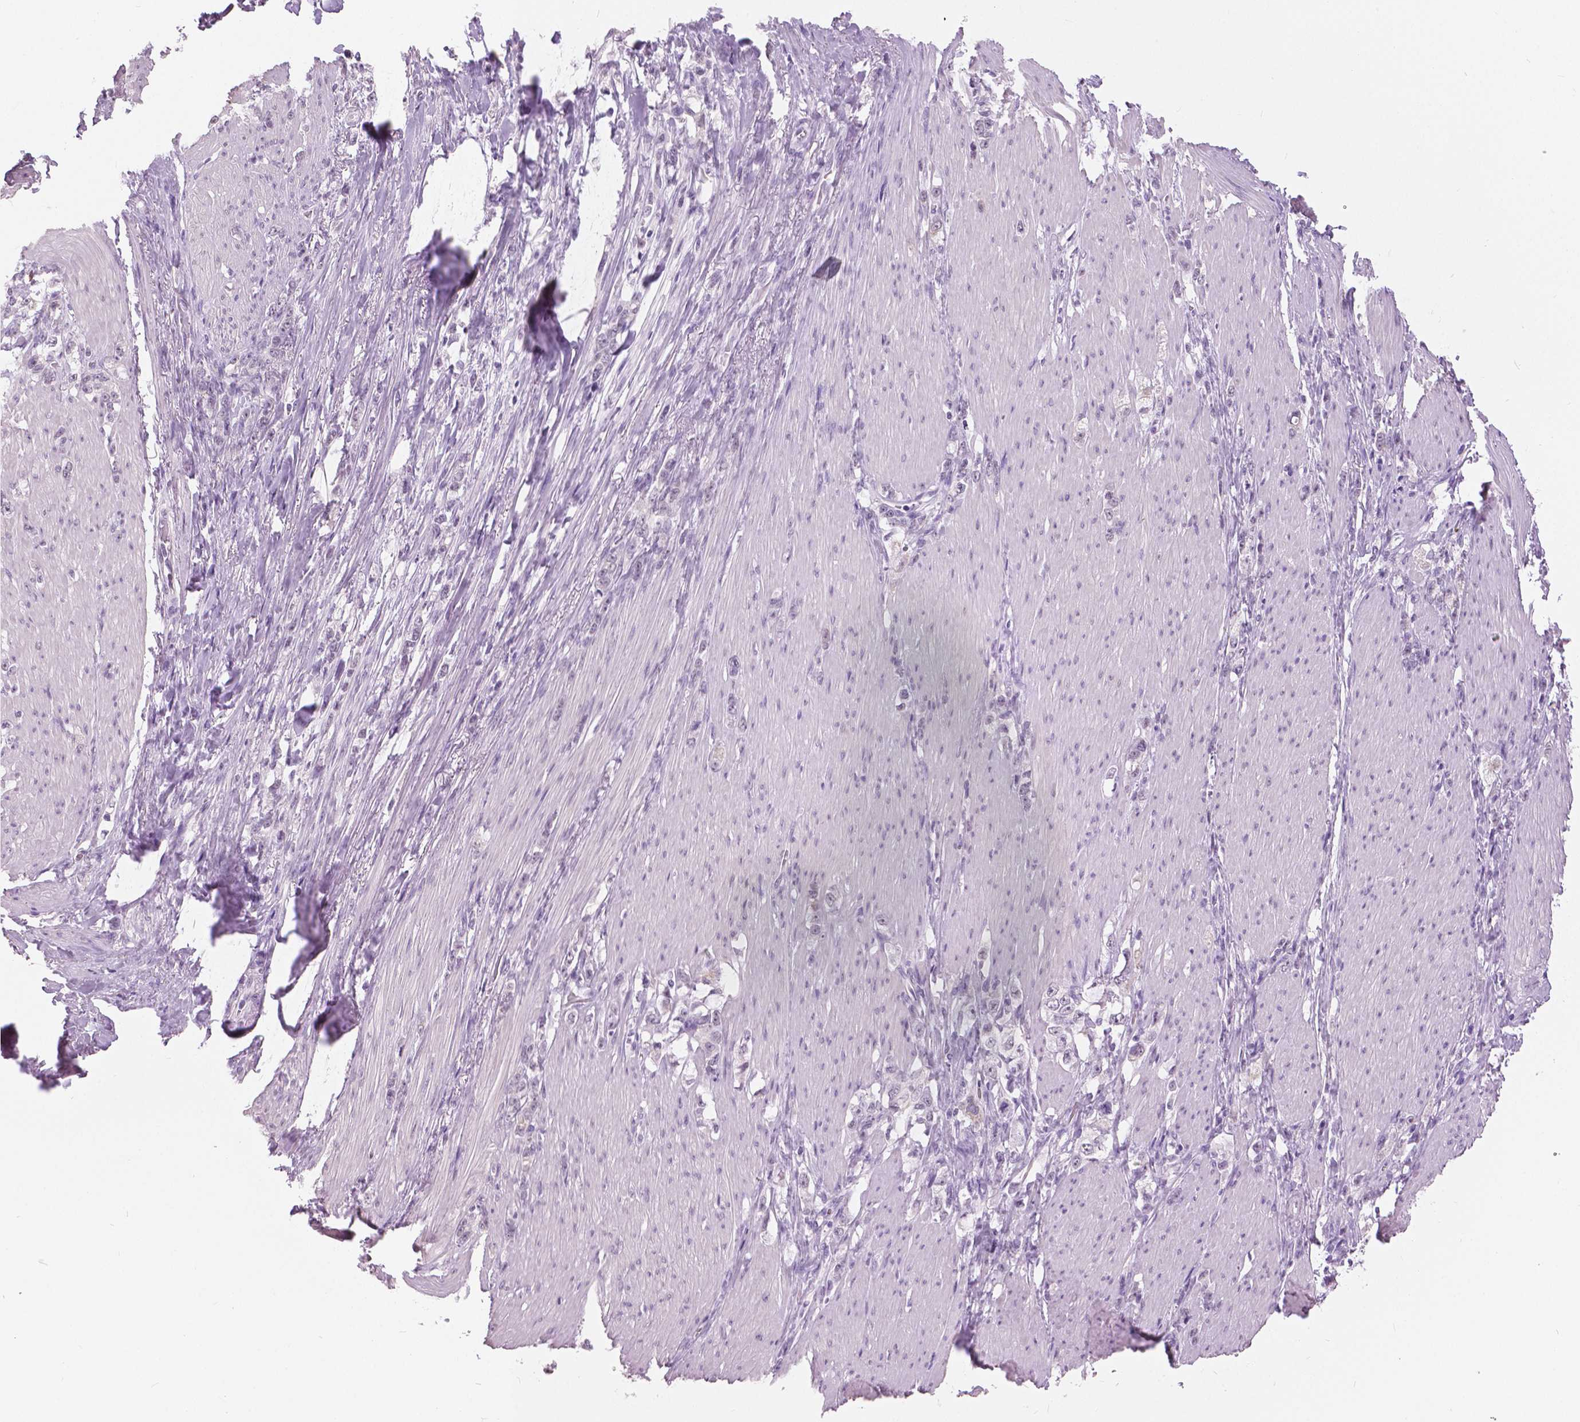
{"staining": {"intensity": "negative", "quantity": "none", "location": "none"}, "tissue": "stomach cancer", "cell_type": "Tumor cells", "image_type": "cancer", "snomed": [{"axis": "morphology", "description": "Adenocarcinoma, NOS"}, {"axis": "topography", "description": "Stomach, lower"}], "caption": "Tumor cells show no significant protein positivity in stomach cancer.", "gene": "MYOM1", "patient": {"sex": "male", "age": 88}}